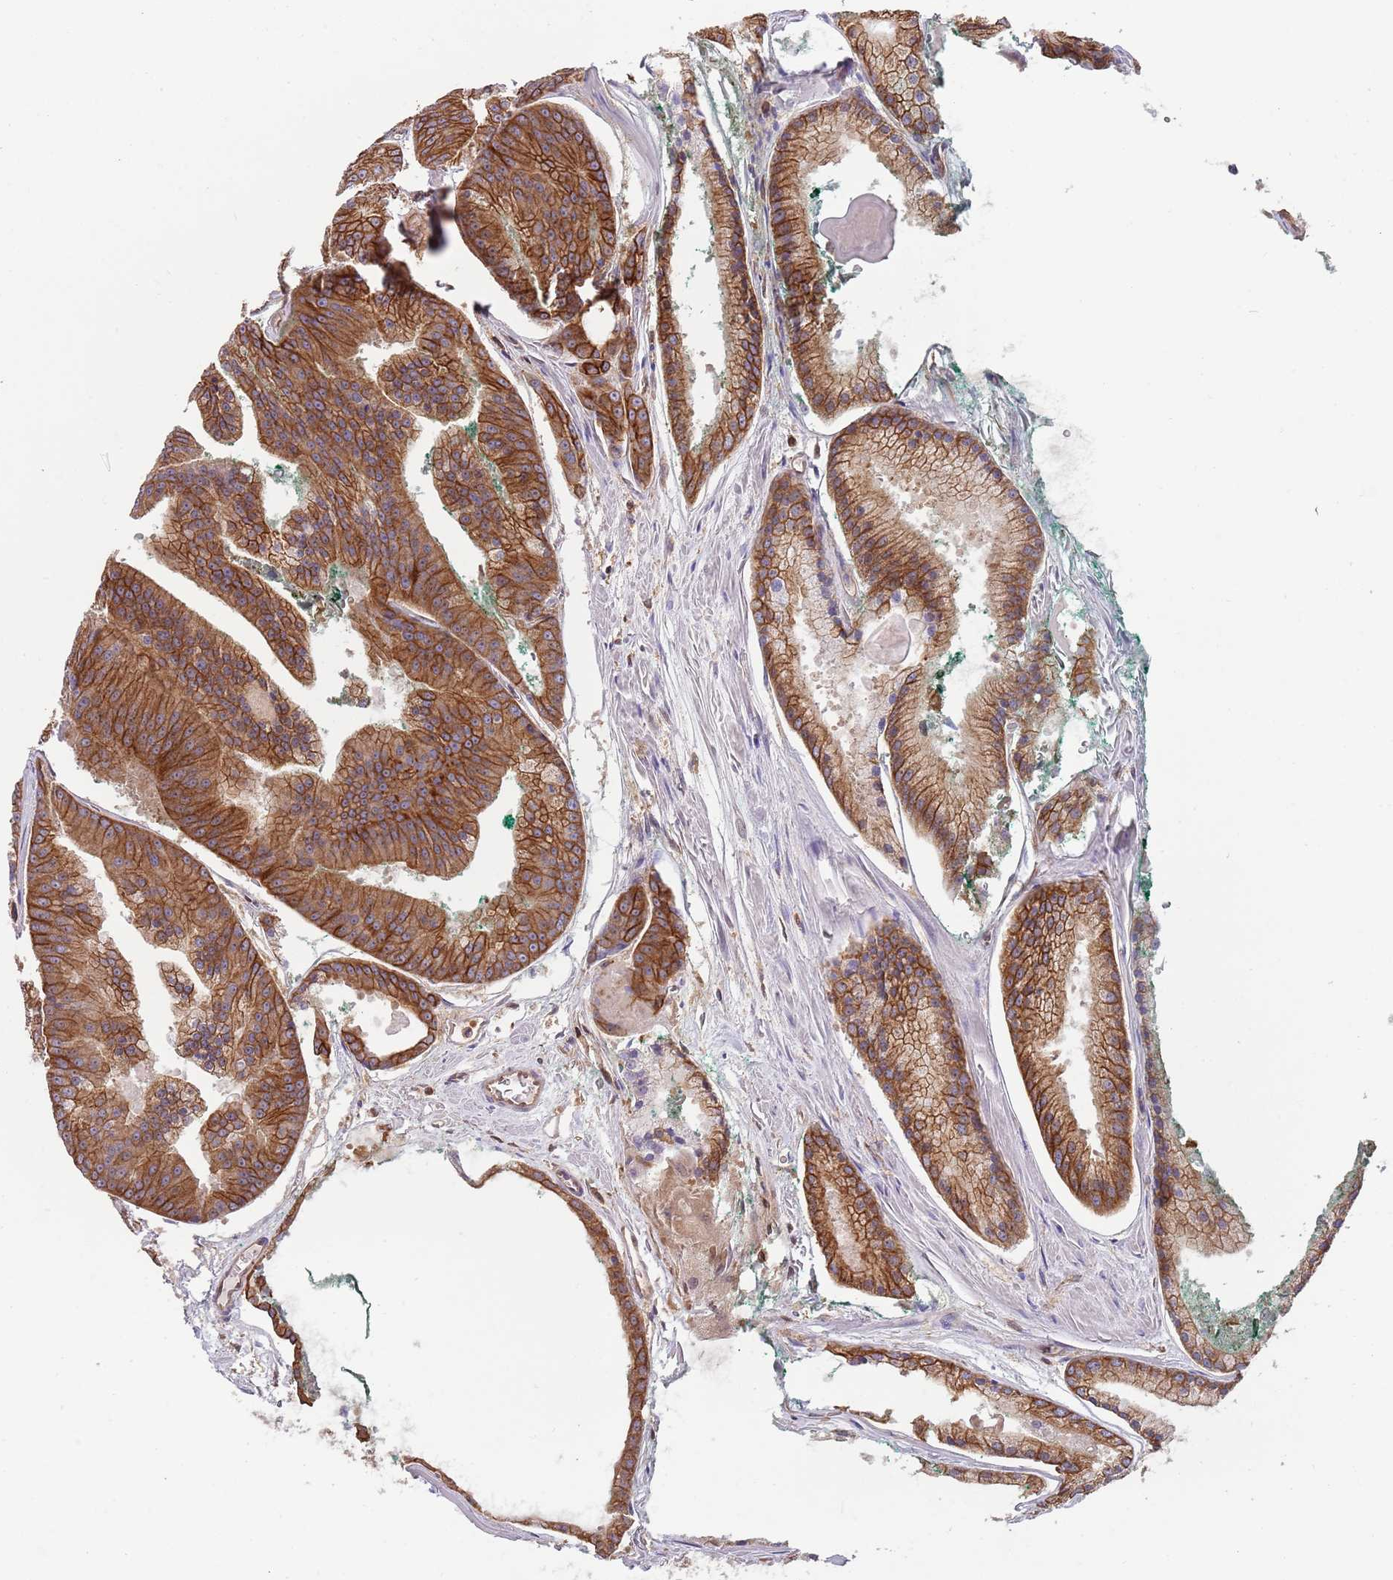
{"staining": {"intensity": "strong", "quantity": ">75%", "location": "cytoplasmic/membranous"}, "tissue": "prostate cancer", "cell_type": "Tumor cells", "image_type": "cancer", "snomed": [{"axis": "morphology", "description": "Adenocarcinoma, High grade"}, {"axis": "topography", "description": "Prostate"}], "caption": "IHC histopathology image of neoplastic tissue: human prostate cancer (adenocarcinoma (high-grade)) stained using immunohistochemistry reveals high levels of strong protein expression localized specifically in the cytoplasmic/membranous of tumor cells, appearing as a cytoplasmic/membranous brown color.", "gene": "GSDMD", "patient": {"sex": "male", "age": 61}}